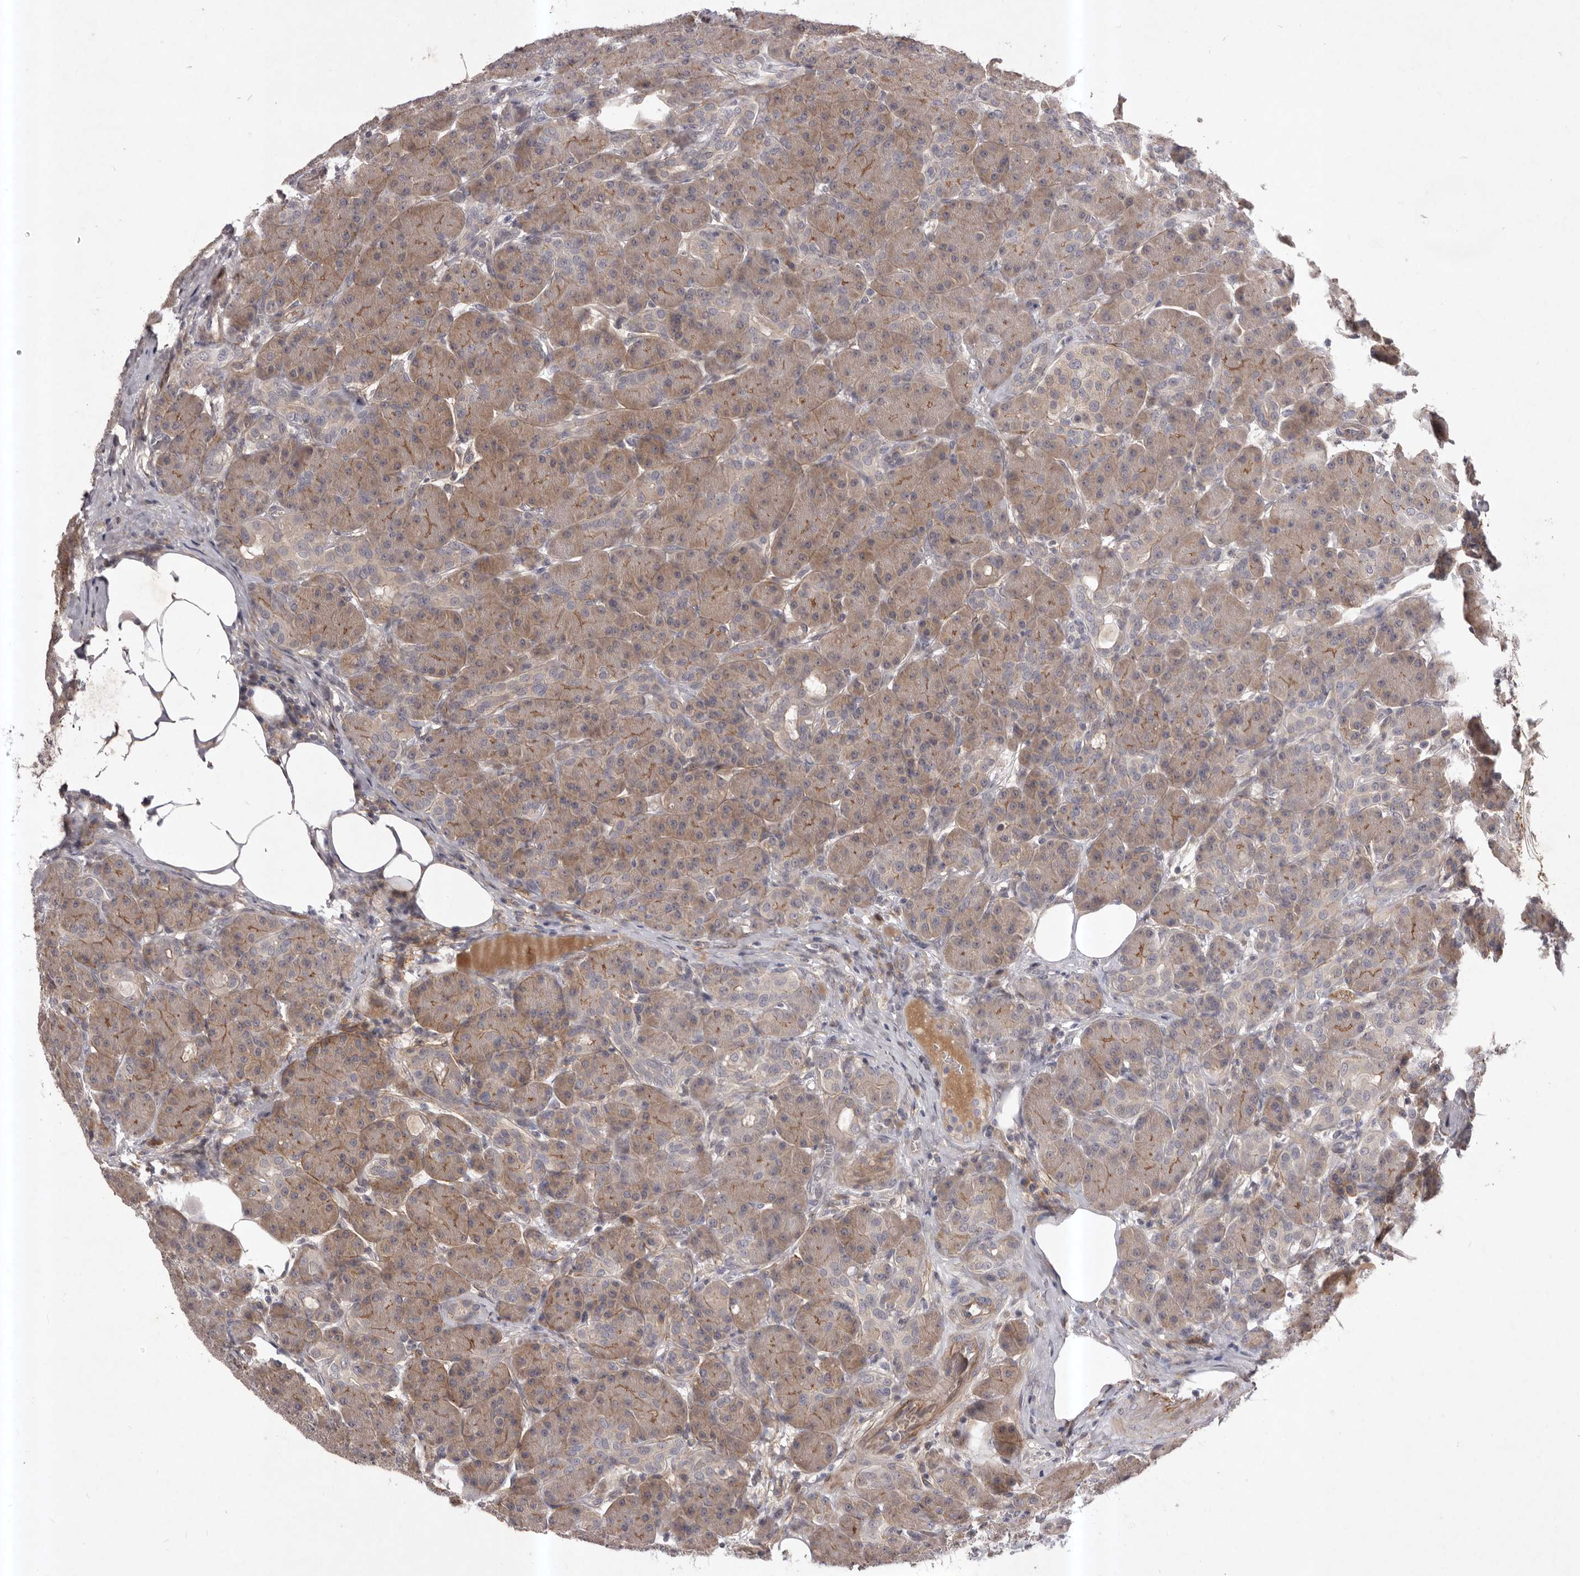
{"staining": {"intensity": "moderate", "quantity": "25%-75%", "location": "cytoplasmic/membranous"}, "tissue": "pancreas", "cell_type": "Exocrine glandular cells", "image_type": "normal", "snomed": [{"axis": "morphology", "description": "Normal tissue, NOS"}, {"axis": "topography", "description": "Pancreas"}], "caption": "Protein expression analysis of benign human pancreas reveals moderate cytoplasmic/membranous positivity in approximately 25%-75% of exocrine glandular cells.", "gene": "HBS1L", "patient": {"sex": "male", "age": 63}}